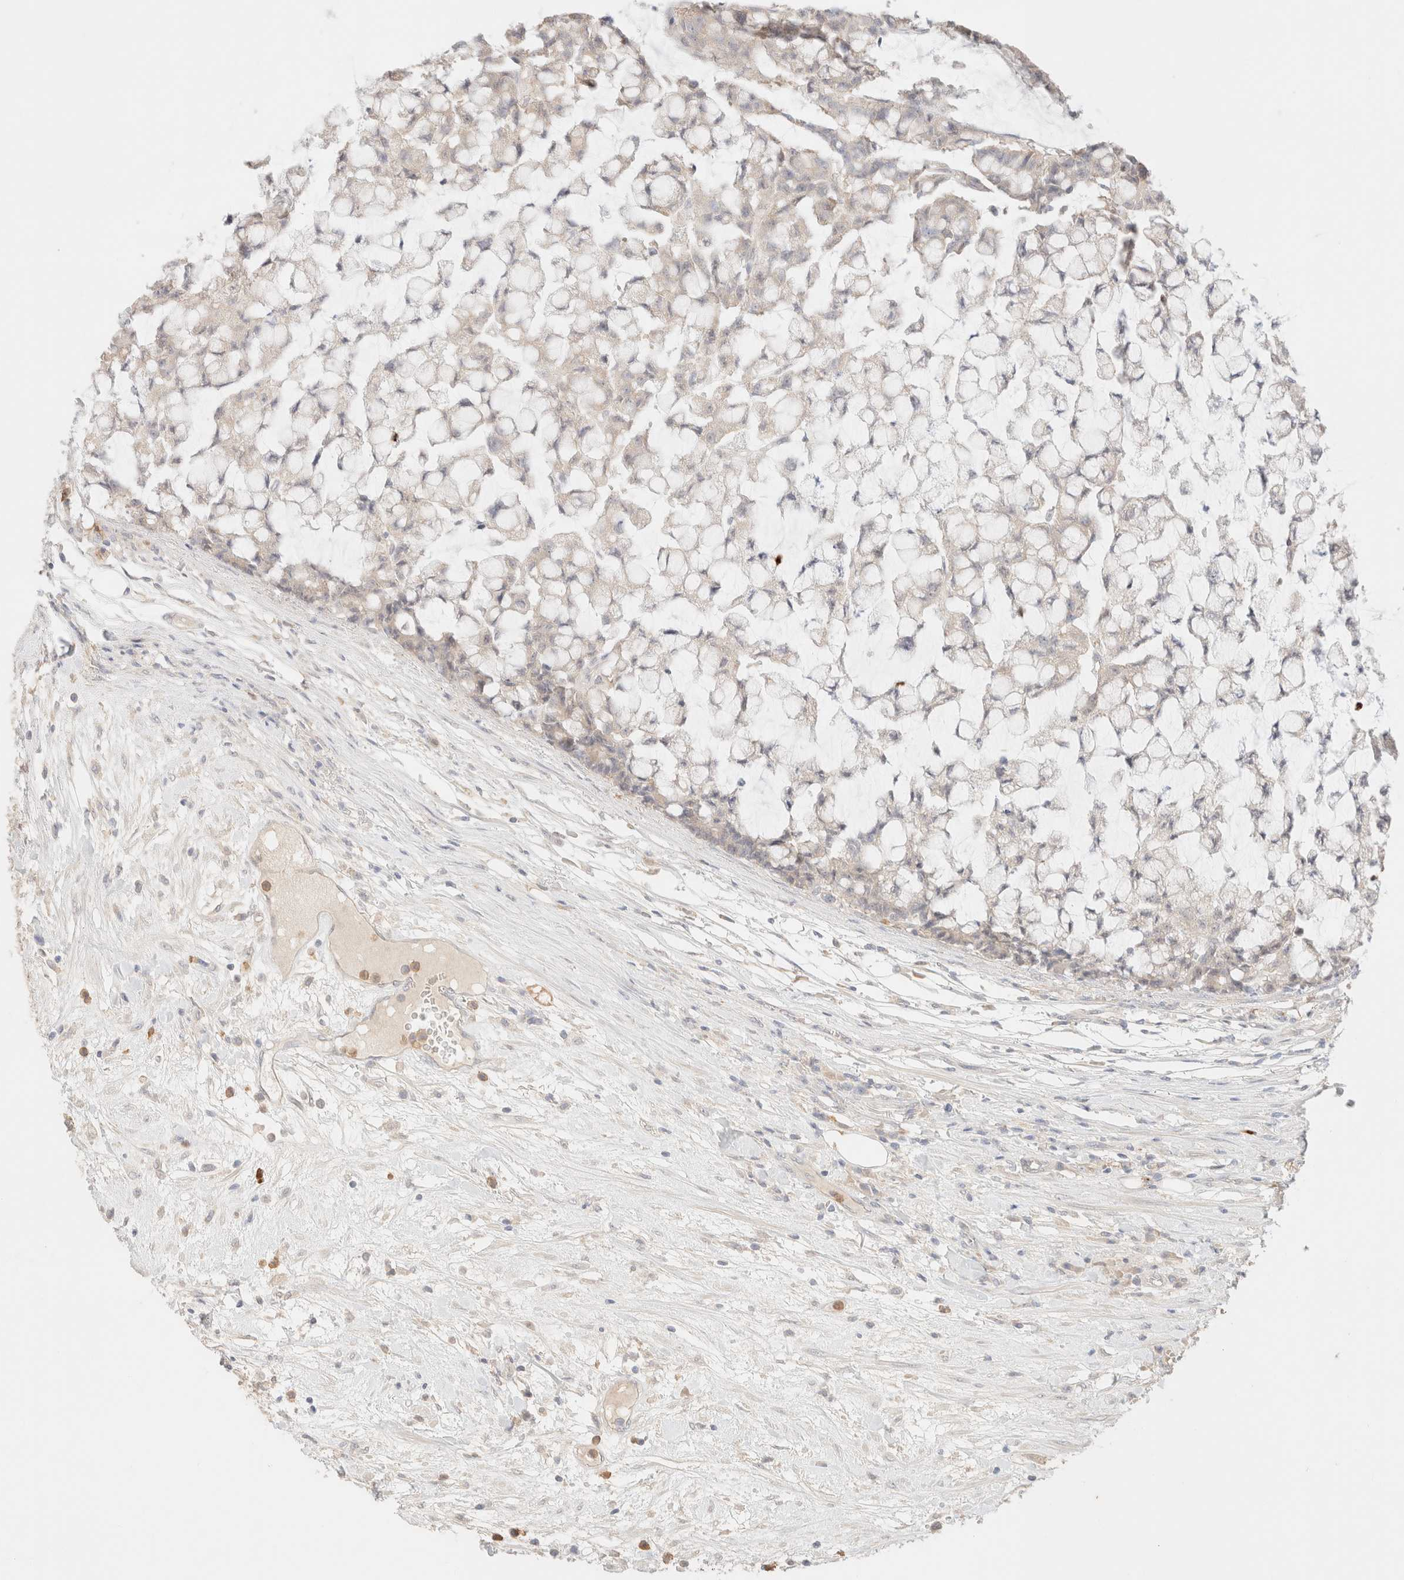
{"staining": {"intensity": "negative", "quantity": "none", "location": "none"}, "tissue": "colorectal cancer", "cell_type": "Tumor cells", "image_type": "cancer", "snomed": [{"axis": "morphology", "description": "Adenocarcinoma, NOS"}, {"axis": "topography", "description": "Colon"}], "caption": "Colorectal adenocarcinoma was stained to show a protein in brown. There is no significant positivity in tumor cells.", "gene": "SGSM2", "patient": {"sex": "female", "age": 84}}